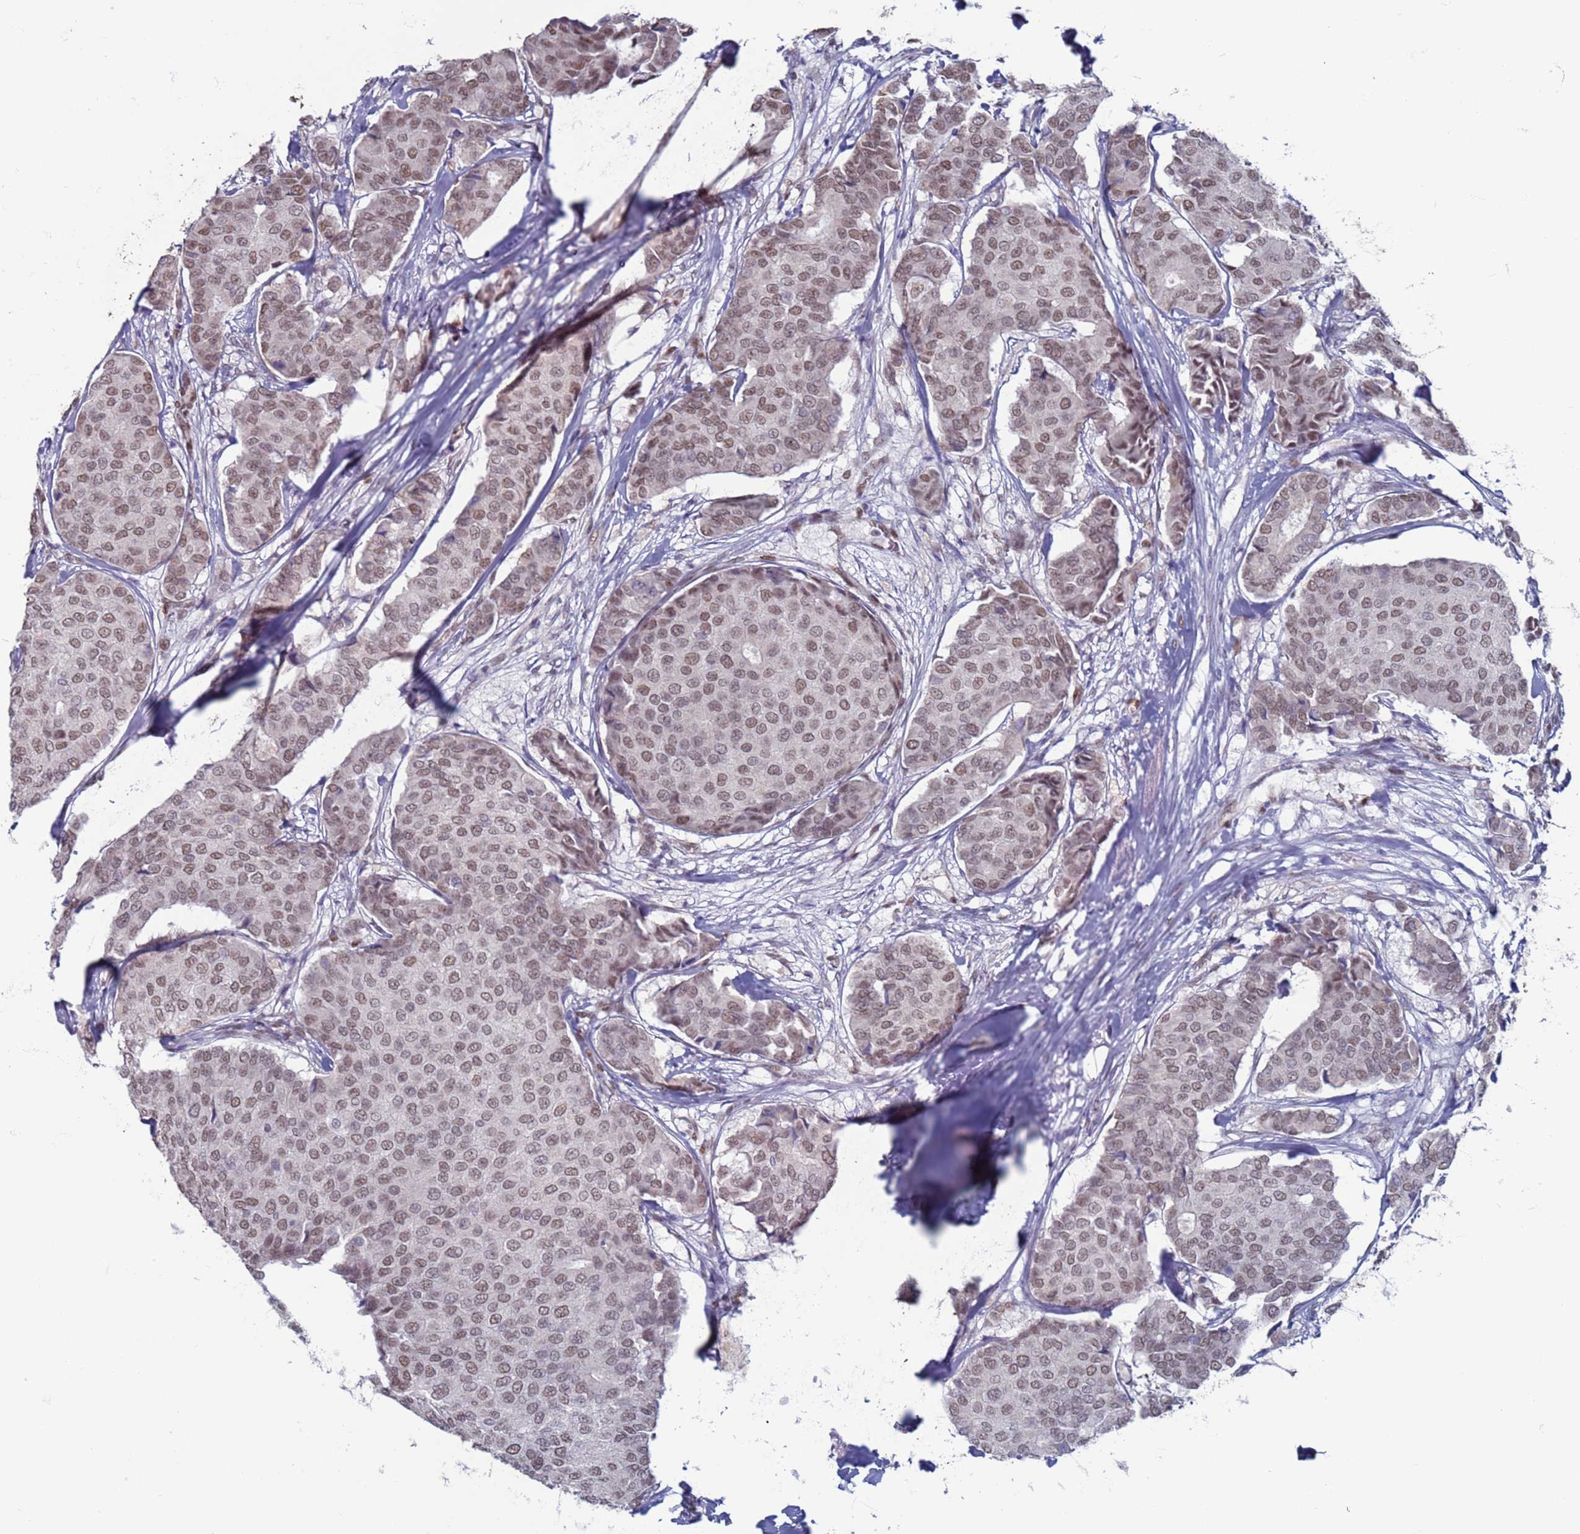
{"staining": {"intensity": "weak", "quantity": ">75%", "location": "nuclear"}, "tissue": "breast cancer", "cell_type": "Tumor cells", "image_type": "cancer", "snomed": [{"axis": "morphology", "description": "Duct carcinoma"}, {"axis": "topography", "description": "Breast"}], "caption": "Tumor cells display low levels of weak nuclear positivity in approximately >75% of cells in breast cancer (infiltrating ductal carcinoma).", "gene": "SAE1", "patient": {"sex": "female", "age": 75}}